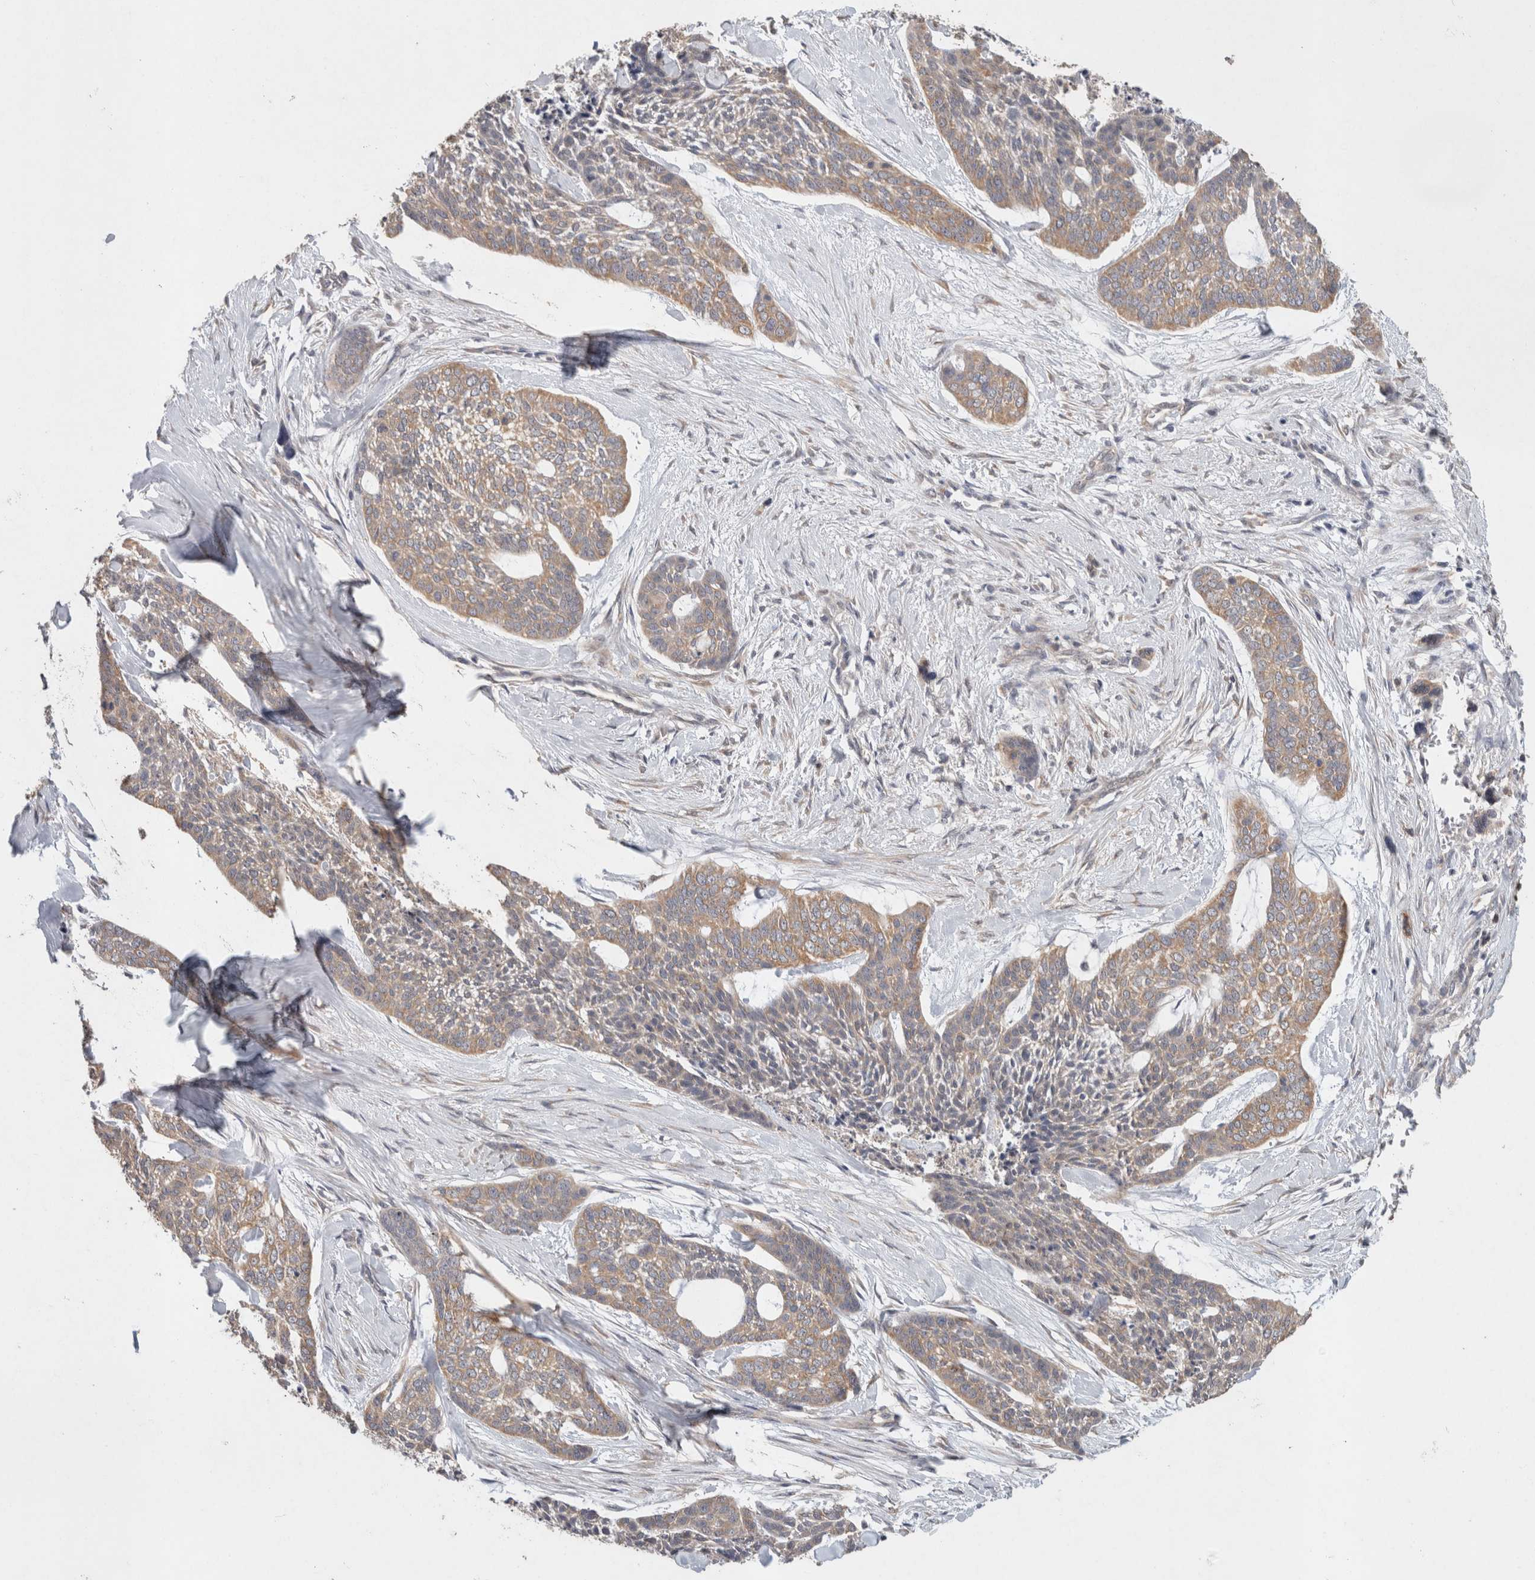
{"staining": {"intensity": "moderate", "quantity": ">75%", "location": "cytoplasmic/membranous"}, "tissue": "skin cancer", "cell_type": "Tumor cells", "image_type": "cancer", "snomed": [{"axis": "morphology", "description": "Basal cell carcinoma"}, {"axis": "topography", "description": "Skin"}], "caption": "Tumor cells show medium levels of moderate cytoplasmic/membranous expression in about >75% of cells in human skin cancer. Nuclei are stained in blue.", "gene": "RAB14", "patient": {"sex": "female", "age": 64}}